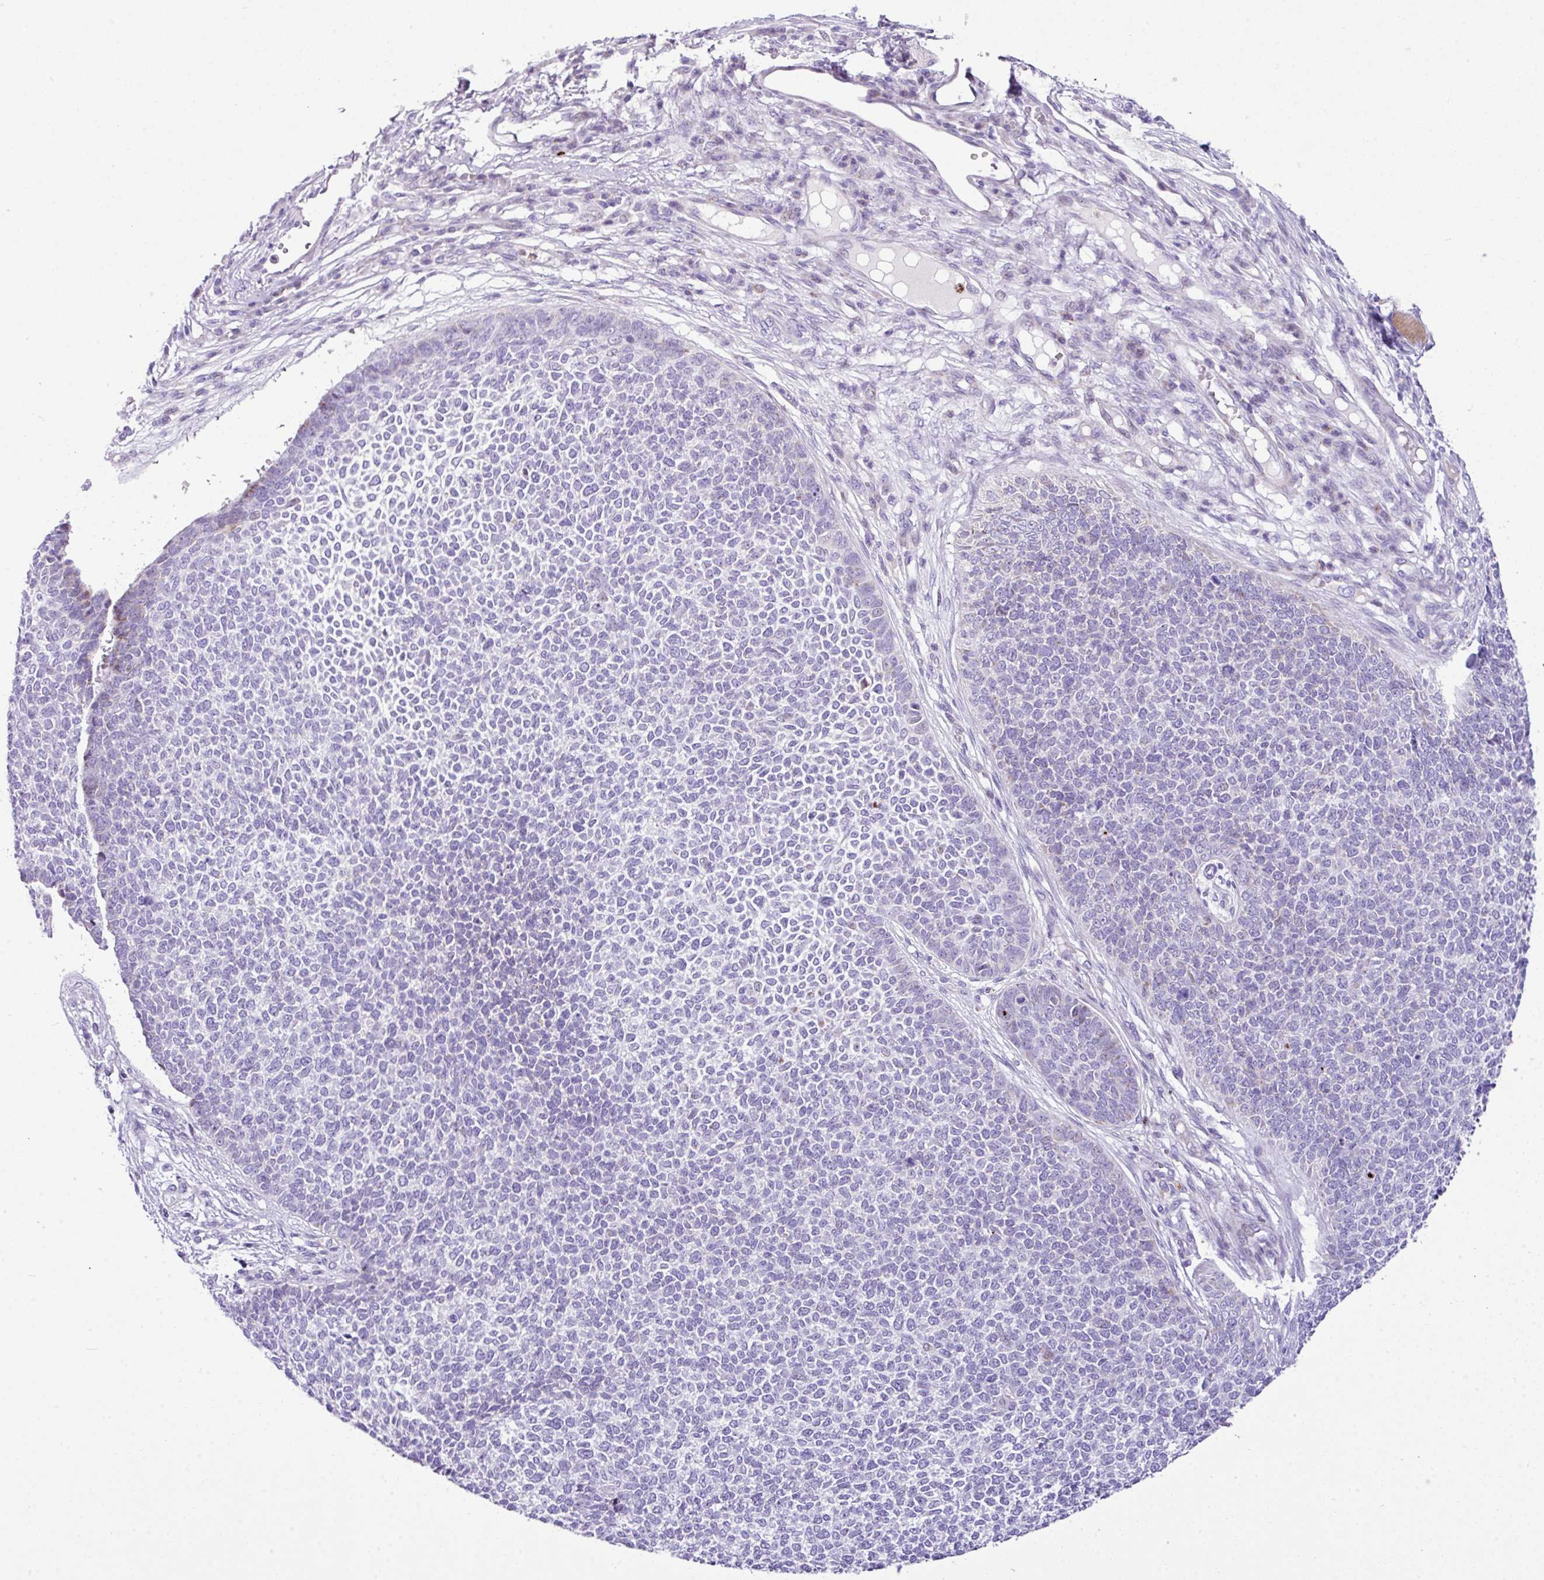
{"staining": {"intensity": "negative", "quantity": "none", "location": "none"}, "tissue": "skin cancer", "cell_type": "Tumor cells", "image_type": "cancer", "snomed": [{"axis": "morphology", "description": "Basal cell carcinoma"}, {"axis": "topography", "description": "Skin"}], "caption": "Histopathology image shows no protein expression in tumor cells of skin cancer (basal cell carcinoma) tissue.", "gene": "RCAN2", "patient": {"sex": "female", "age": 84}}